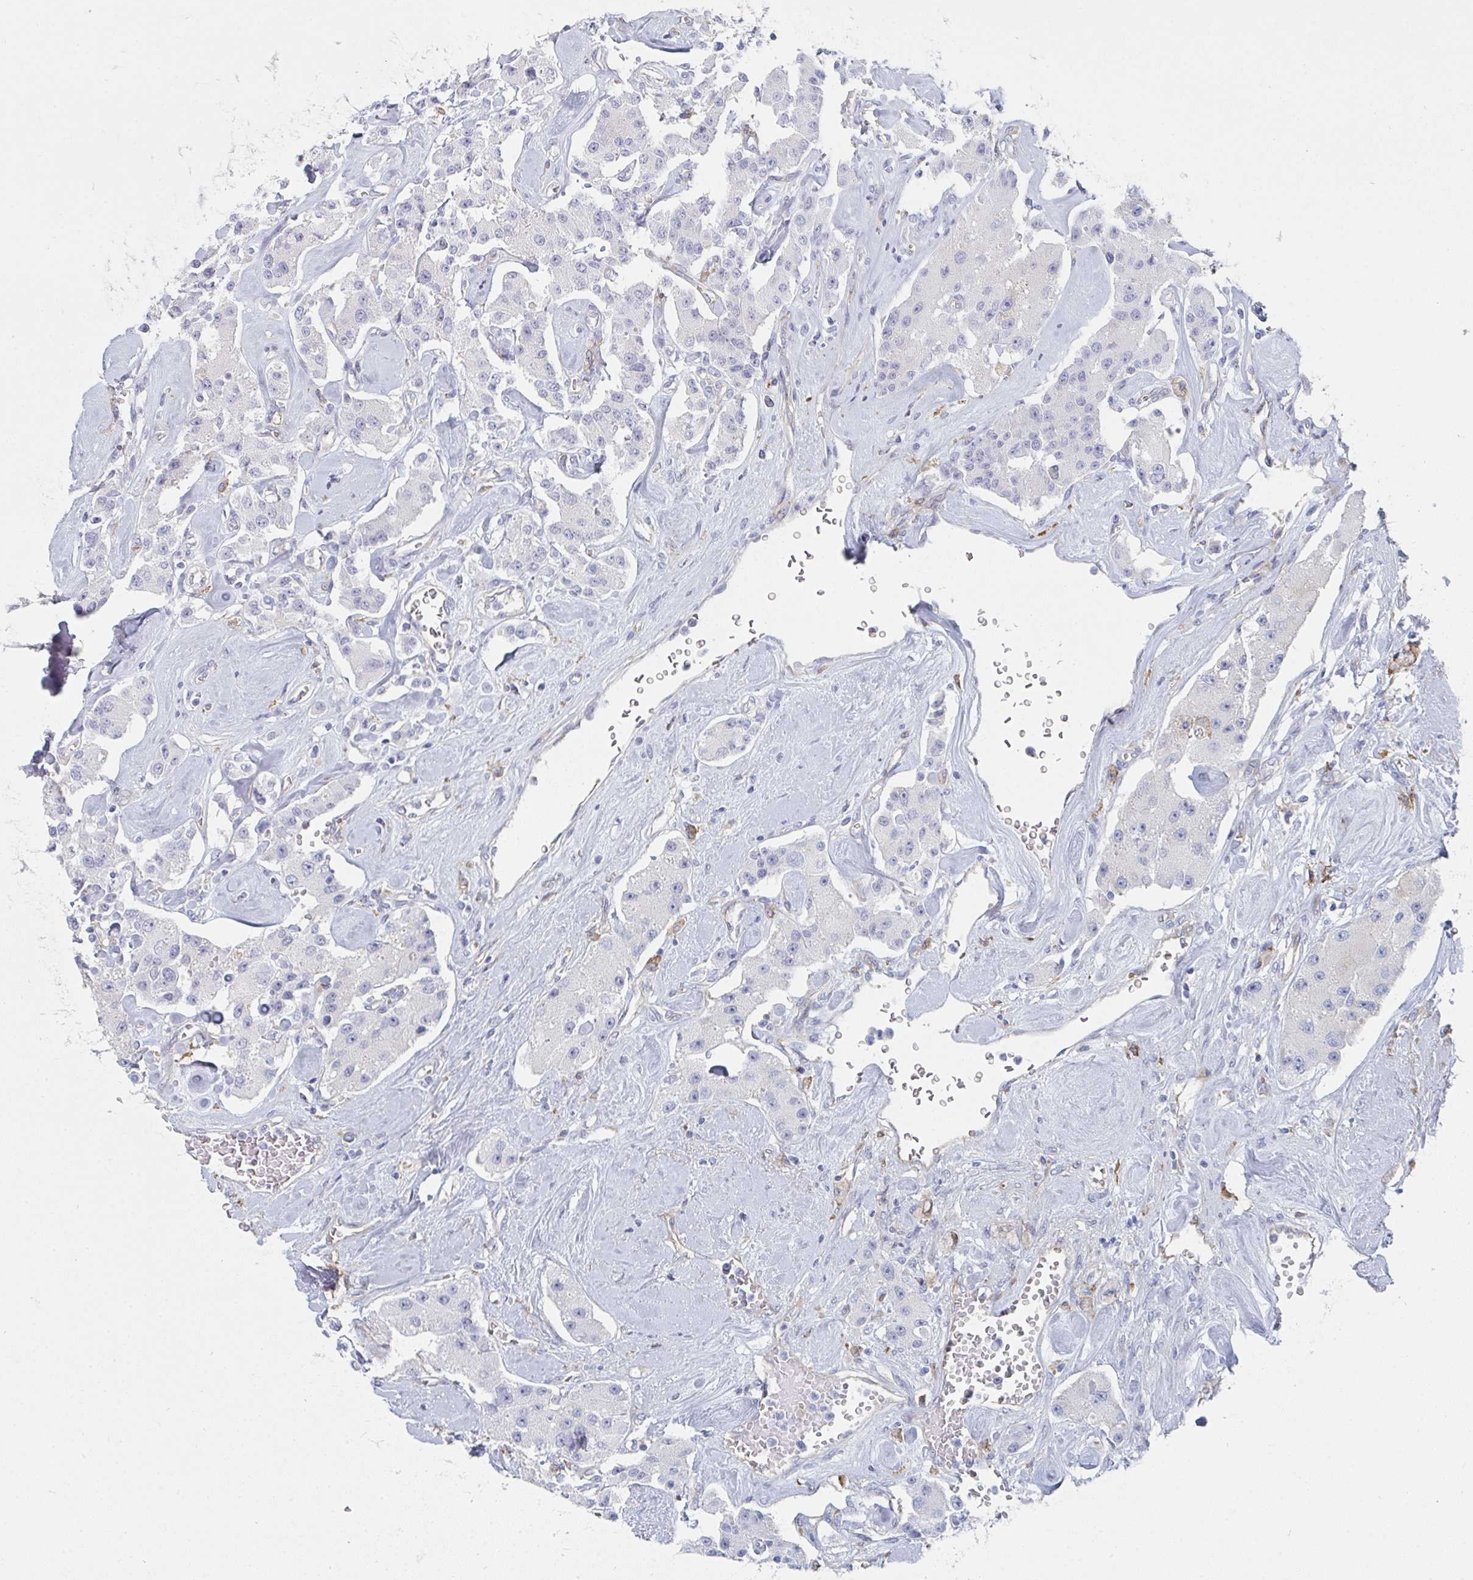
{"staining": {"intensity": "negative", "quantity": "none", "location": "none"}, "tissue": "carcinoid", "cell_type": "Tumor cells", "image_type": "cancer", "snomed": [{"axis": "morphology", "description": "Carcinoid, malignant, NOS"}, {"axis": "topography", "description": "Pancreas"}], "caption": "The IHC photomicrograph has no significant staining in tumor cells of carcinoid tissue. (Immunohistochemistry, brightfield microscopy, high magnification).", "gene": "DAB2", "patient": {"sex": "male", "age": 41}}